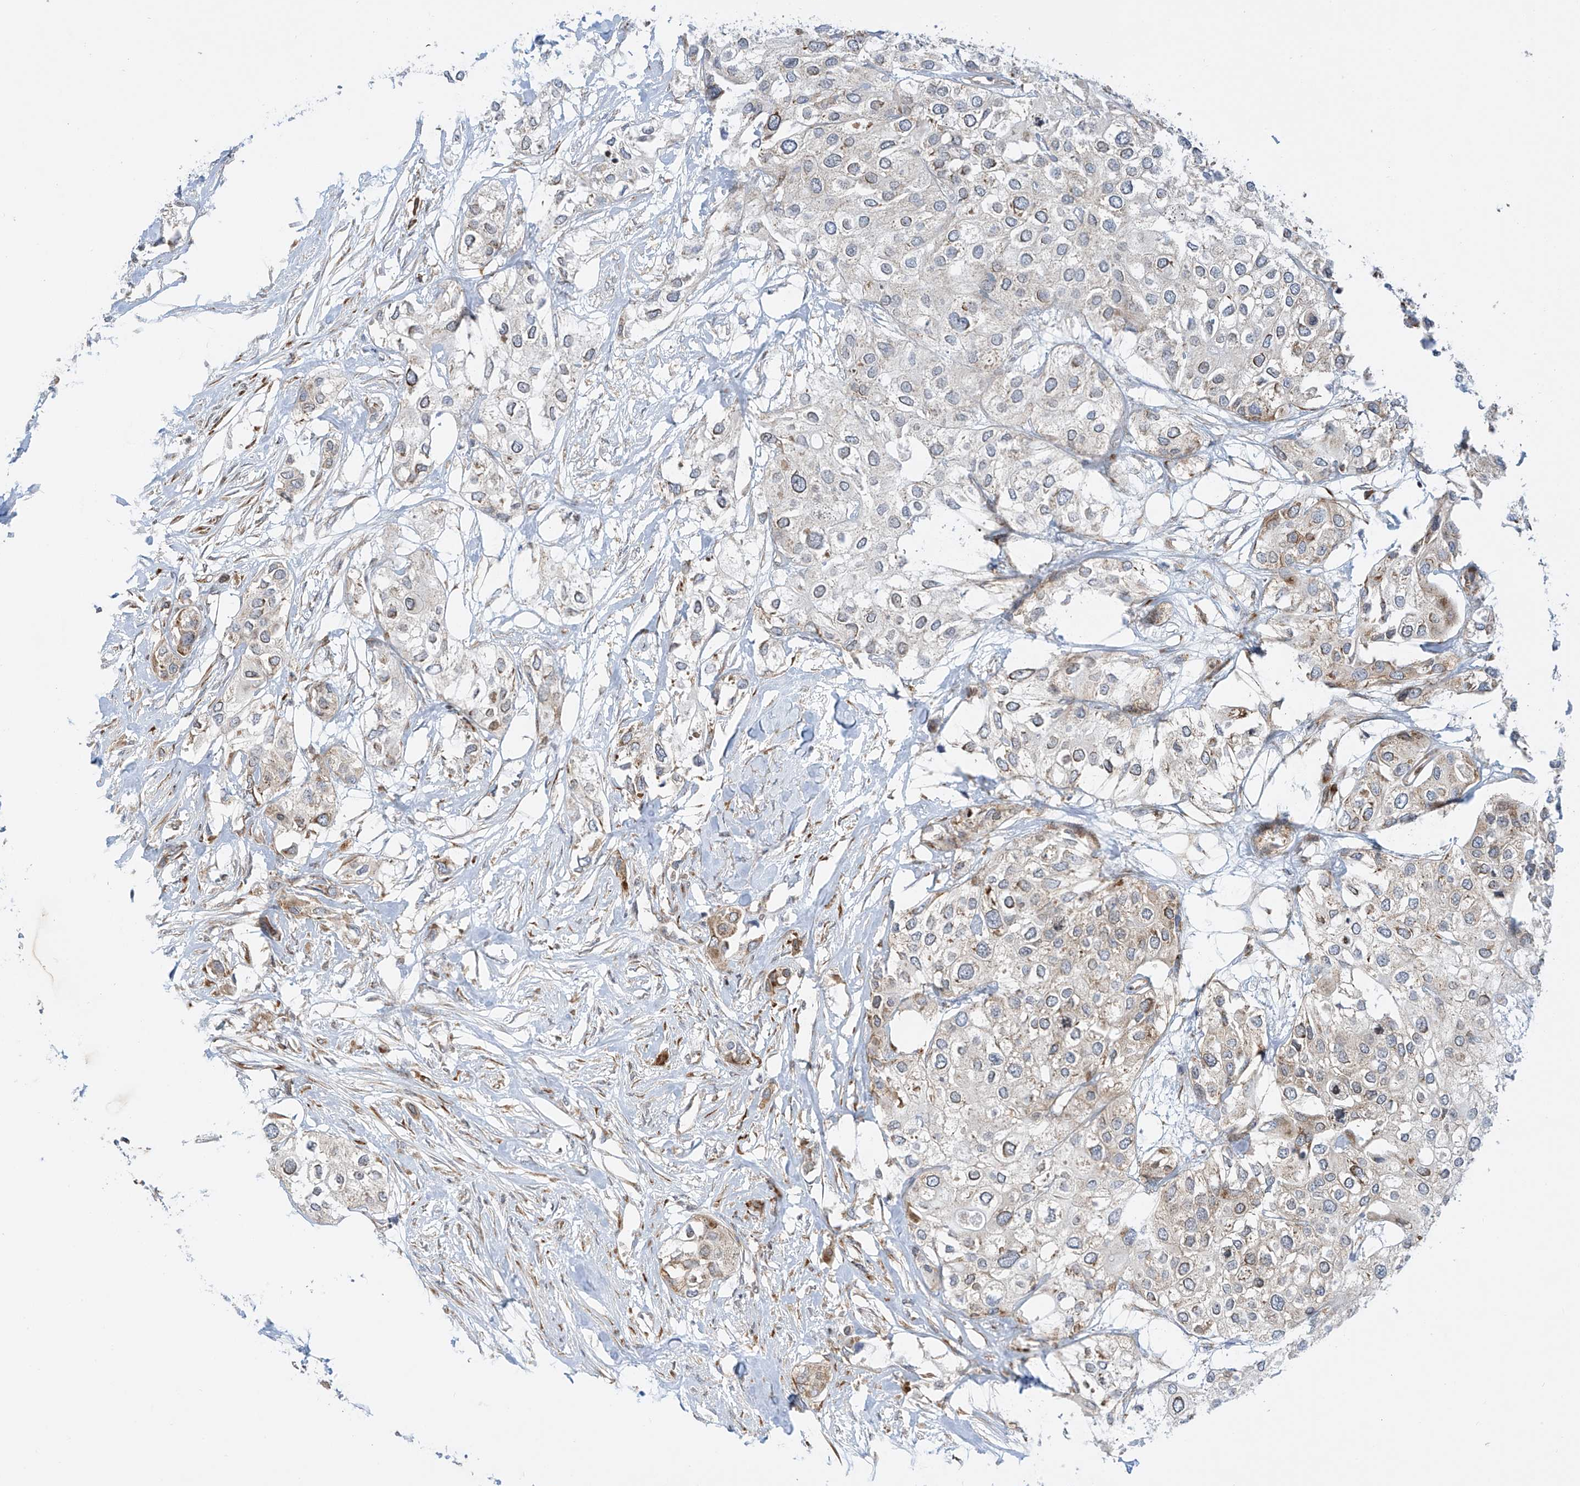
{"staining": {"intensity": "weak", "quantity": "<25%", "location": "cytoplasmic/membranous"}, "tissue": "urothelial cancer", "cell_type": "Tumor cells", "image_type": "cancer", "snomed": [{"axis": "morphology", "description": "Urothelial carcinoma, High grade"}, {"axis": "topography", "description": "Urinary bladder"}], "caption": "High-grade urothelial carcinoma stained for a protein using immunohistochemistry (IHC) reveals no expression tumor cells.", "gene": "EDF1", "patient": {"sex": "male", "age": 64}}